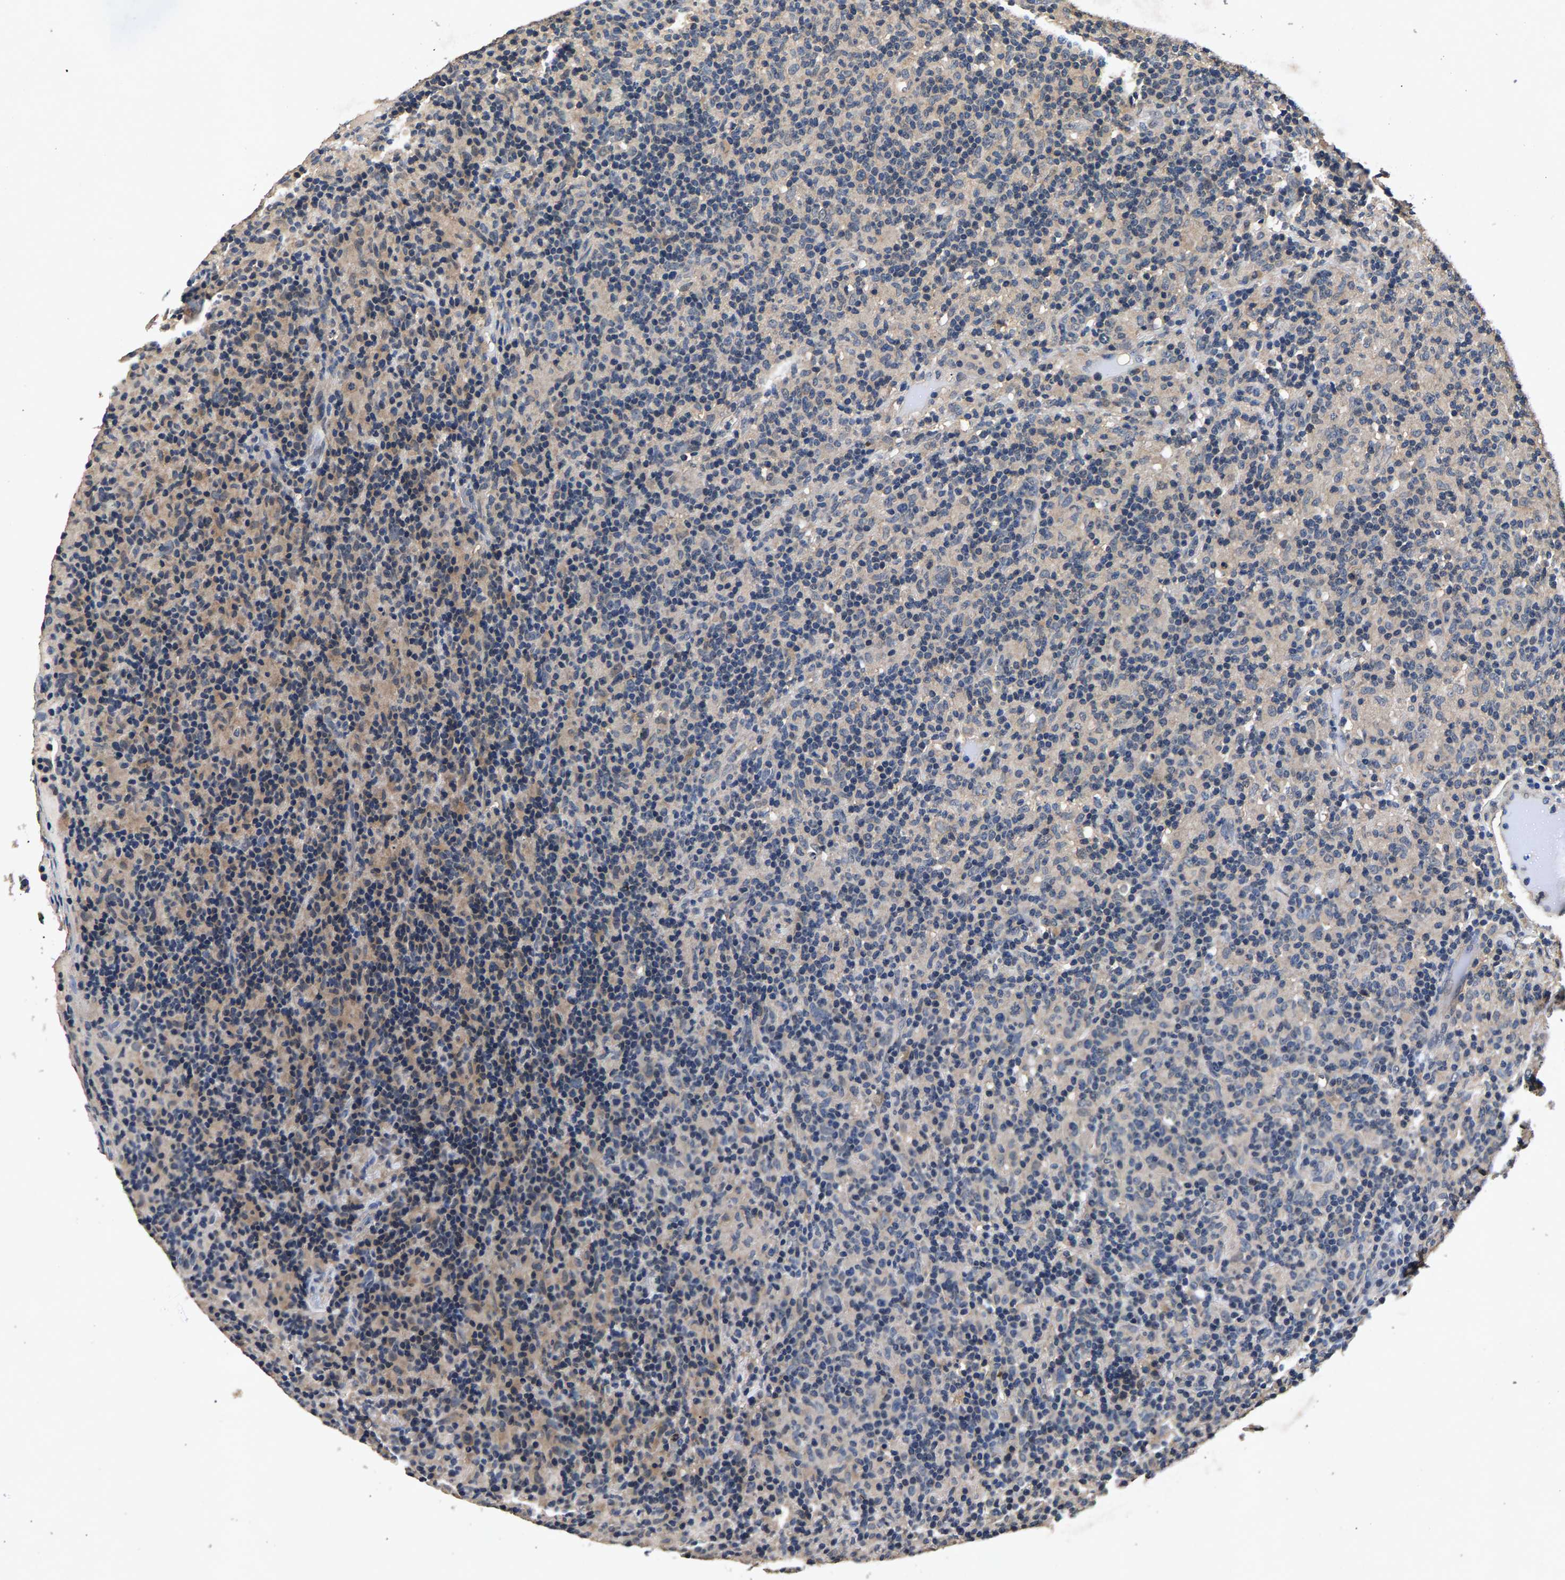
{"staining": {"intensity": "weak", "quantity": "<25%", "location": "cytoplasmic/membranous"}, "tissue": "lymphoma", "cell_type": "Tumor cells", "image_type": "cancer", "snomed": [{"axis": "morphology", "description": "Hodgkin's disease, NOS"}, {"axis": "topography", "description": "Lymph node"}], "caption": "Photomicrograph shows no protein staining in tumor cells of Hodgkin's disease tissue.", "gene": "PPP1CC", "patient": {"sex": "male", "age": 70}}